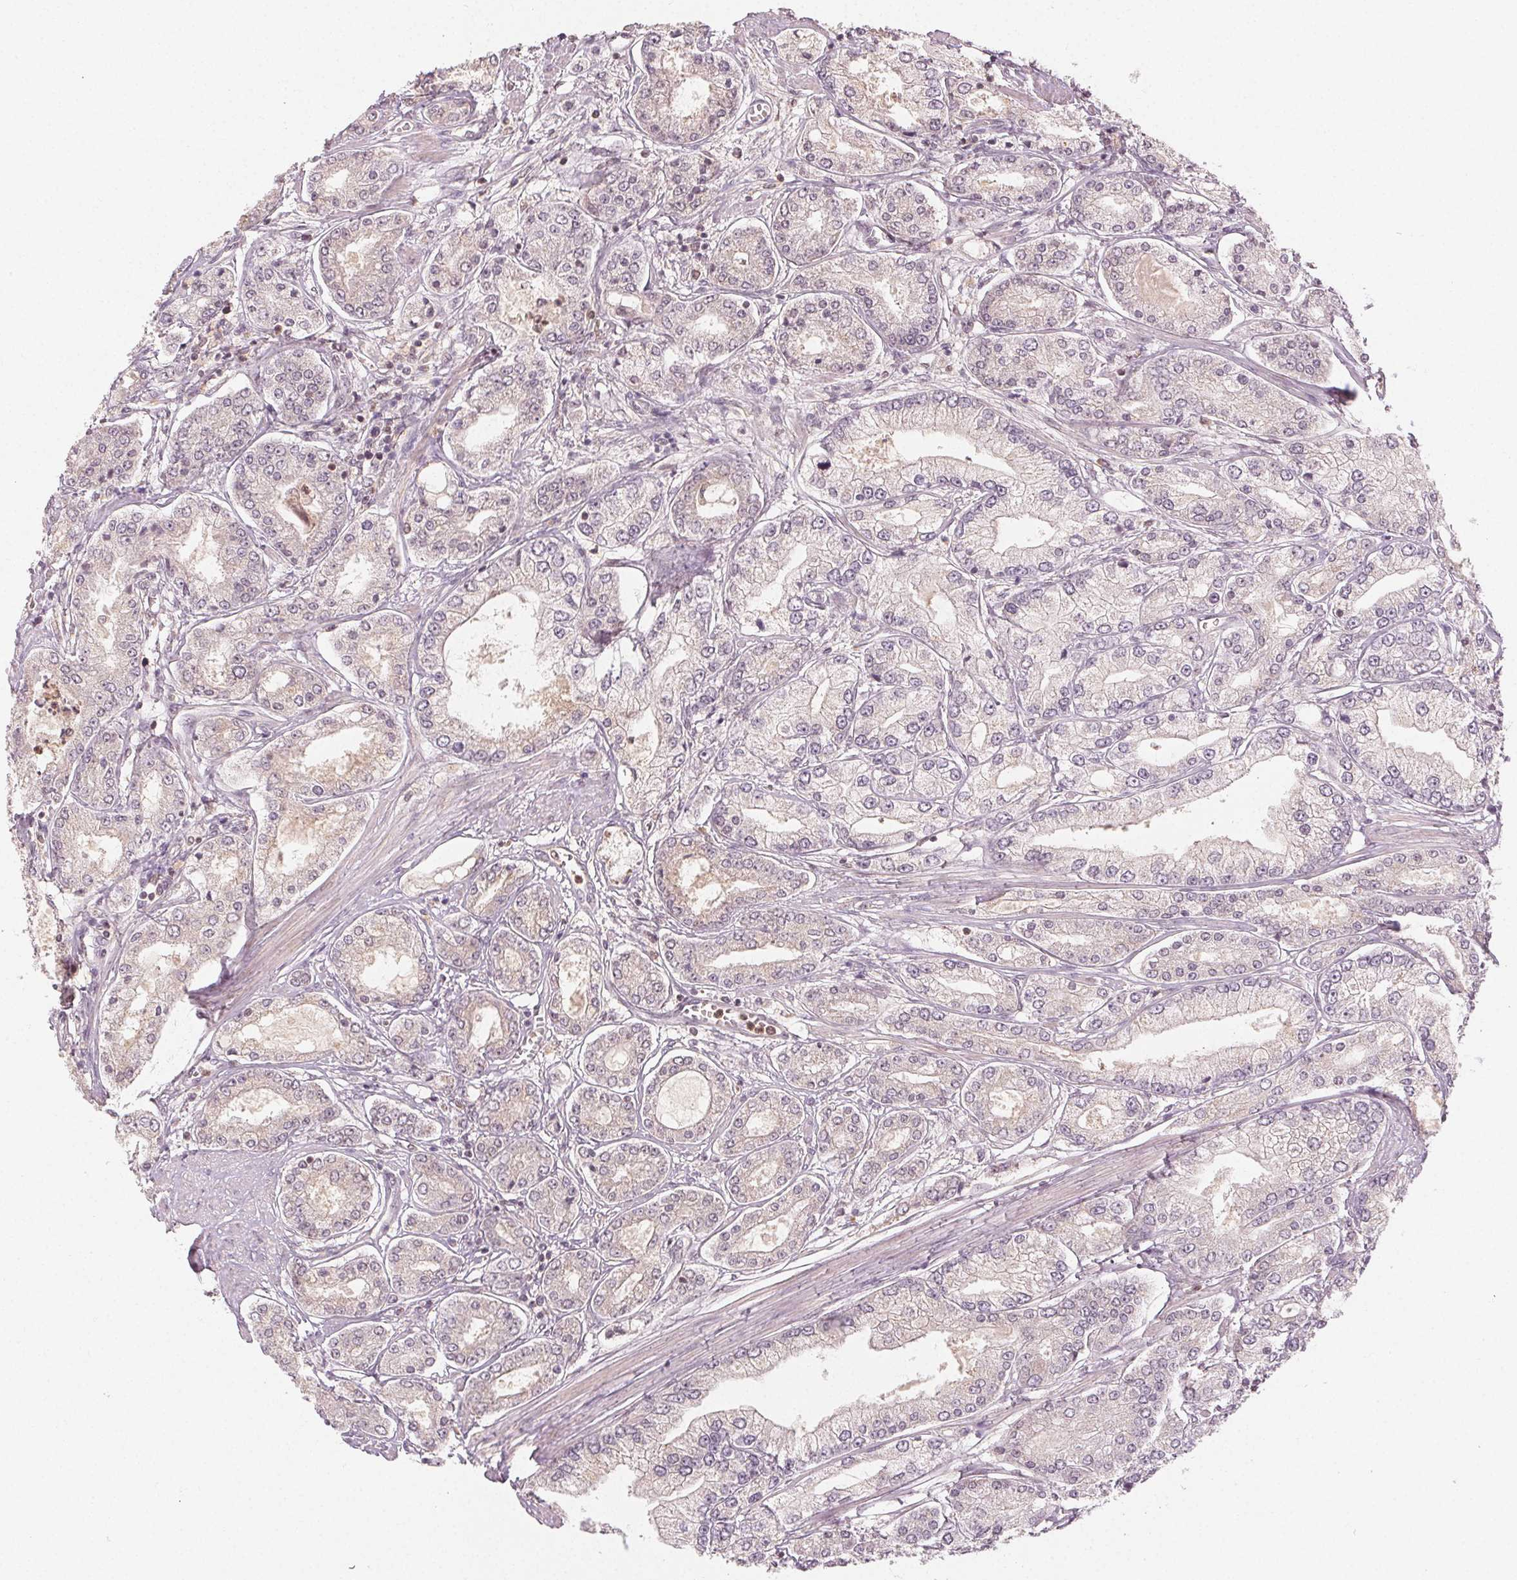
{"staining": {"intensity": "weak", "quantity": "25%-75%", "location": "cytoplasmic/membranous,nuclear"}, "tissue": "prostate cancer", "cell_type": "Tumor cells", "image_type": "cancer", "snomed": [{"axis": "morphology", "description": "Adenocarcinoma, High grade"}, {"axis": "topography", "description": "Prostate"}], "caption": "DAB (3,3'-diaminobenzidine) immunohistochemical staining of prostate cancer exhibits weak cytoplasmic/membranous and nuclear protein expression in about 25%-75% of tumor cells. The staining is performed using DAB (3,3'-diaminobenzidine) brown chromogen to label protein expression. The nuclei are counter-stained blue using hematoxylin.", "gene": "MAPK14", "patient": {"sex": "male", "age": 66}}